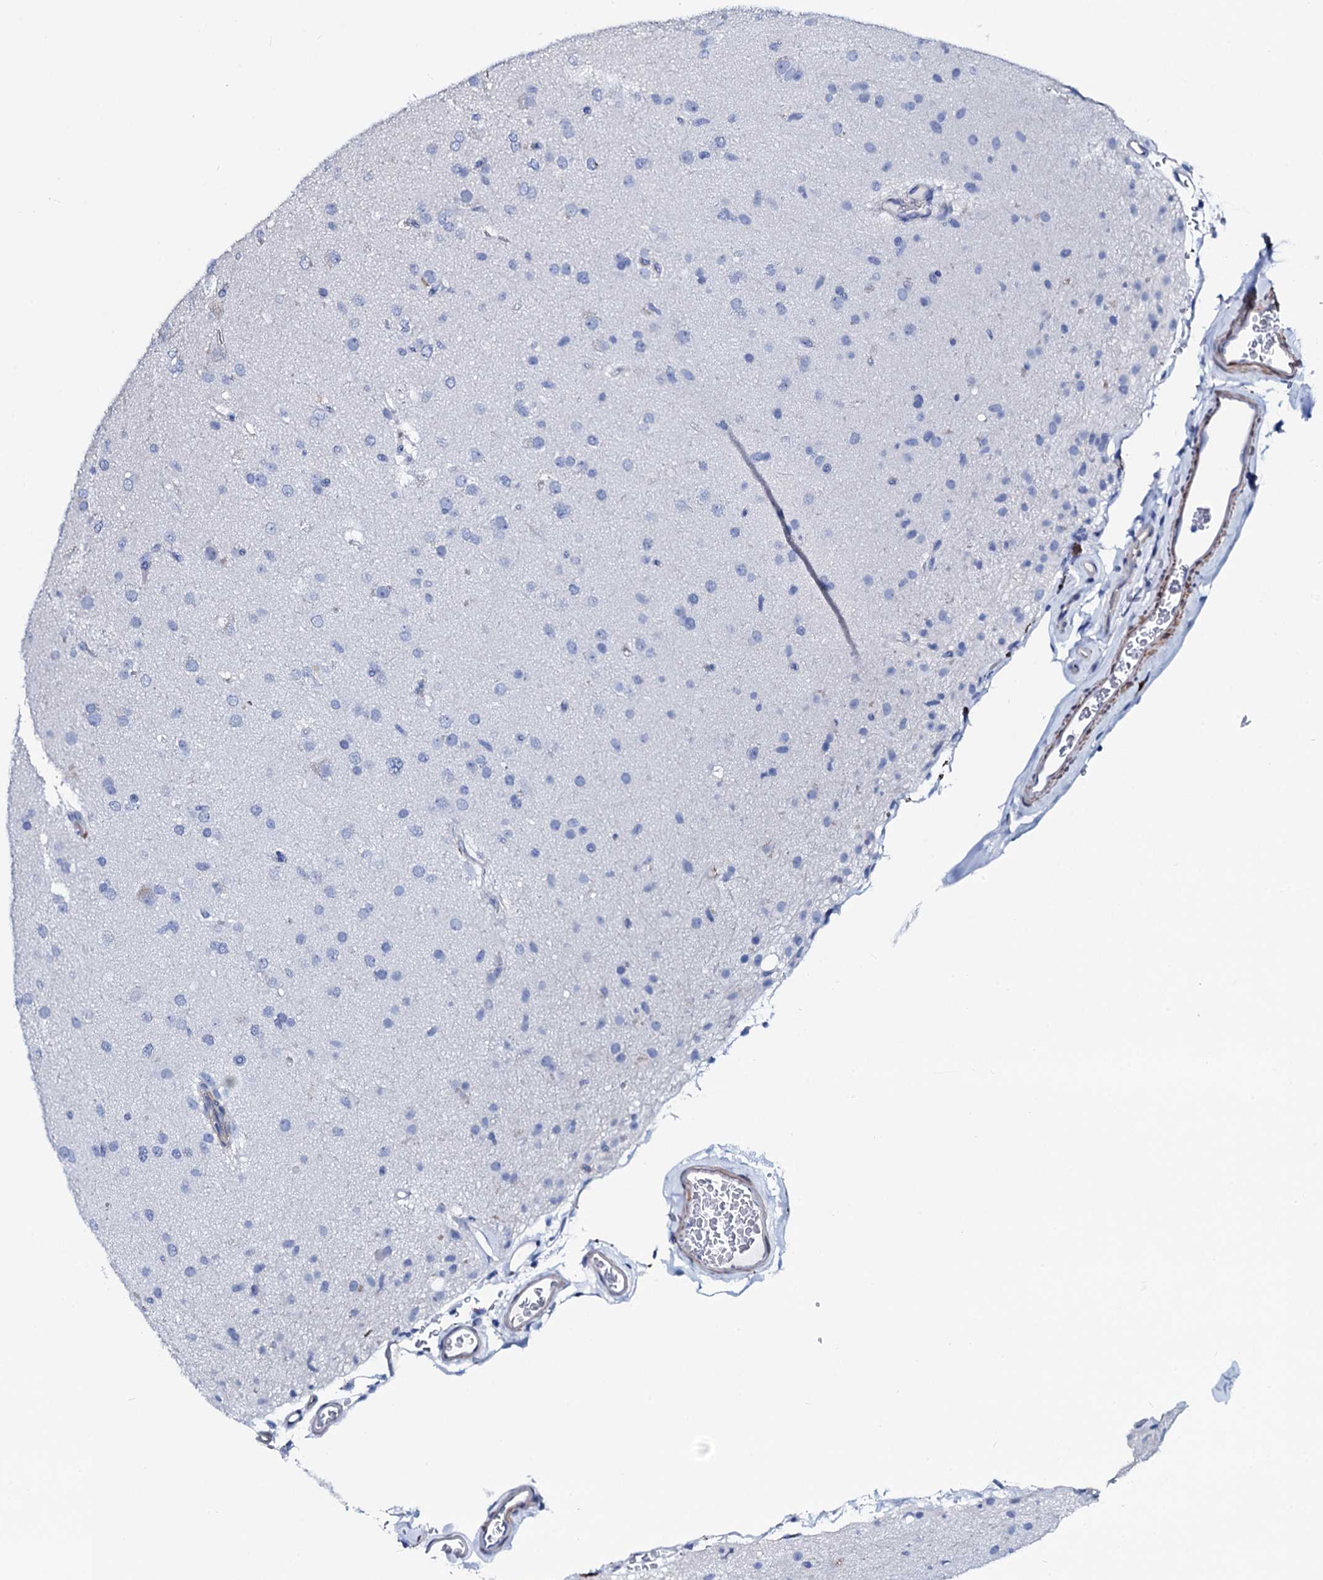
{"staining": {"intensity": "negative", "quantity": "none", "location": "none"}, "tissue": "glioma", "cell_type": "Tumor cells", "image_type": "cancer", "snomed": [{"axis": "morphology", "description": "Glioma, malignant, Low grade"}, {"axis": "topography", "description": "Brain"}], "caption": "Tumor cells show no significant positivity in glioma. (DAB (3,3'-diaminobenzidine) IHC with hematoxylin counter stain).", "gene": "GYS2", "patient": {"sex": "male", "age": 65}}